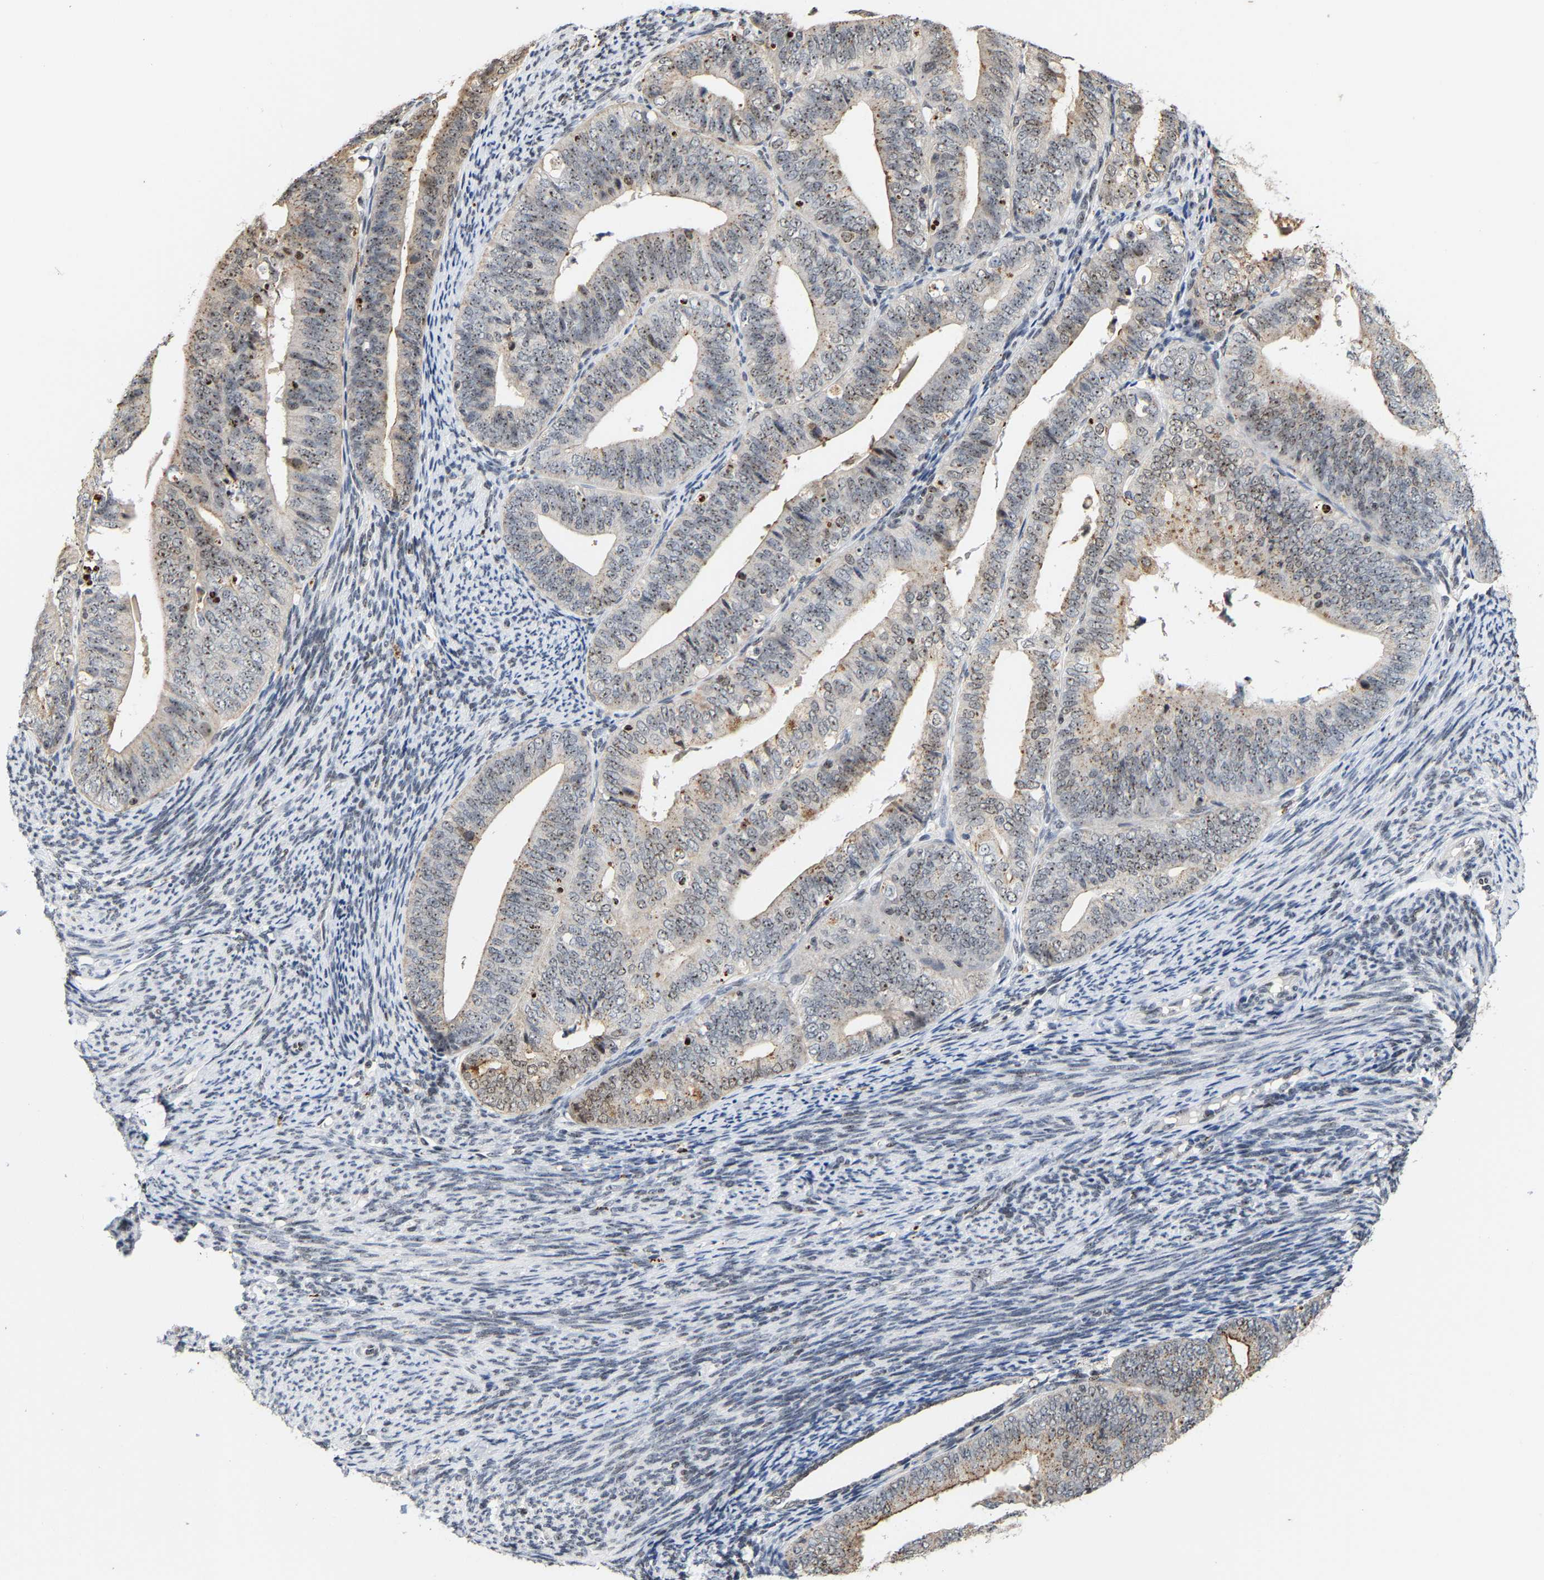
{"staining": {"intensity": "moderate", "quantity": ">75%", "location": "cytoplasmic/membranous,nuclear"}, "tissue": "endometrial cancer", "cell_type": "Tumor cells", "image_type": "cancer", "snomed": [{"axis": "morphology", "description": "Adenocarcinoma, NOS"}, {"axis": "topography", "description": "Endometrium"}], "caption": "Tumor cells demonstrate medium levels of moderate cytoplasmic/membranous and nuclear positivity in about >75% of cells in human endometrial cancer (adenocarcinoma).", "gene": "NOP58", "patient": {"sex": "female", "age": 63}}